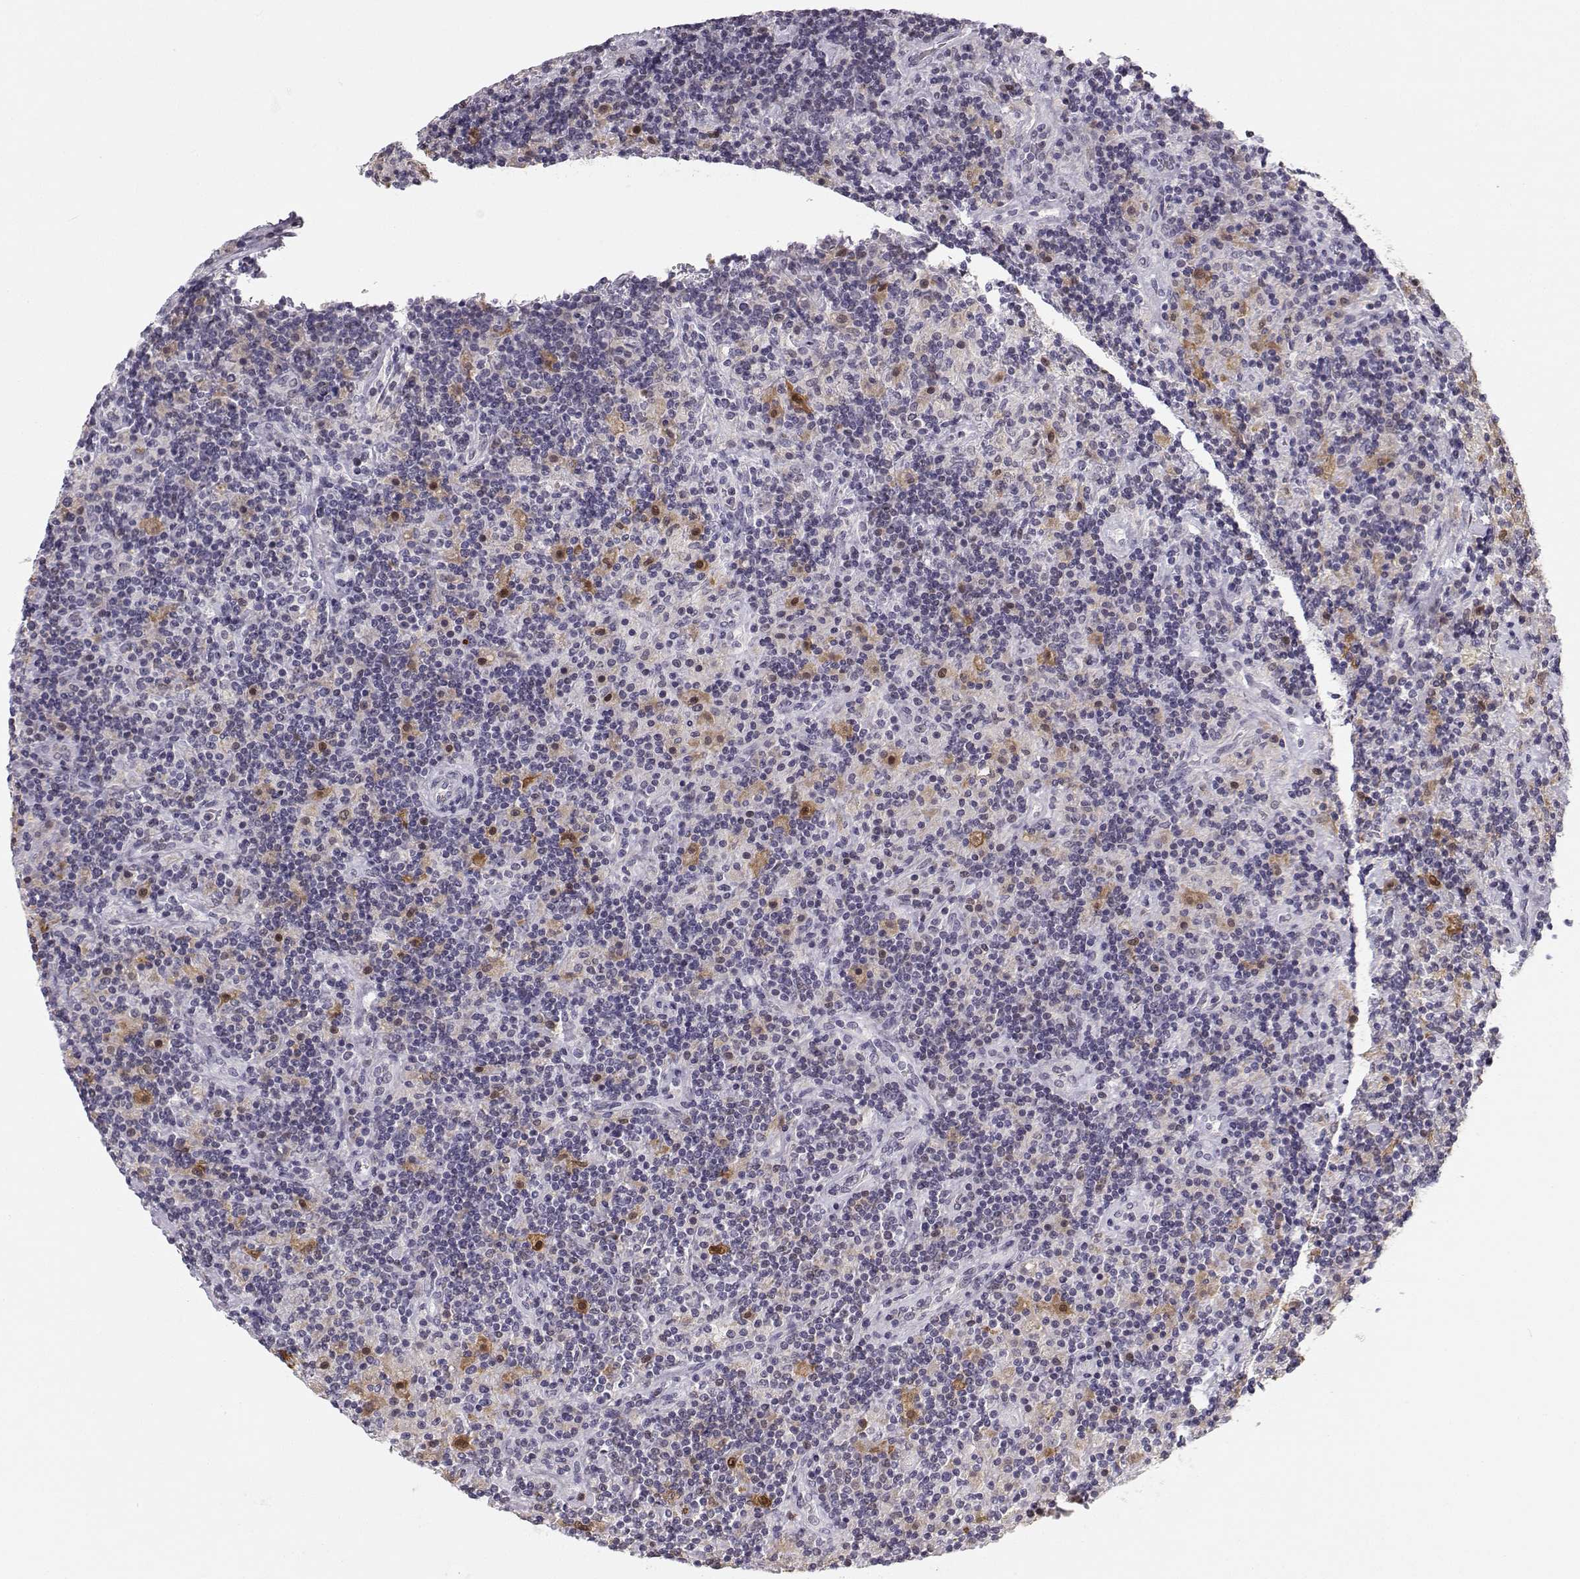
{"staining": {"intensity": "negative", "quantity": "none", "location": "none"}, "tissue": "lymphoma", "cell_type": "Tumor cells", "image_type": "cancer", "snomed": [{"axis": "morphology", "description": "Hodgkin's disease, NOS"}, {"axis": "topography", "description": "Lymph node"}], "caption": "Immunohistochemistry (IHC) histopathology image of Hodgkin's disease stained for a protein (brown), which reveals no expression in tumor cells. (DAB (3,3'-diaminobenzidine) immunohistochemistry (IHC), high magnification).", "gene": "HTR7", "patient": {"sex": "male", "age": 70}}